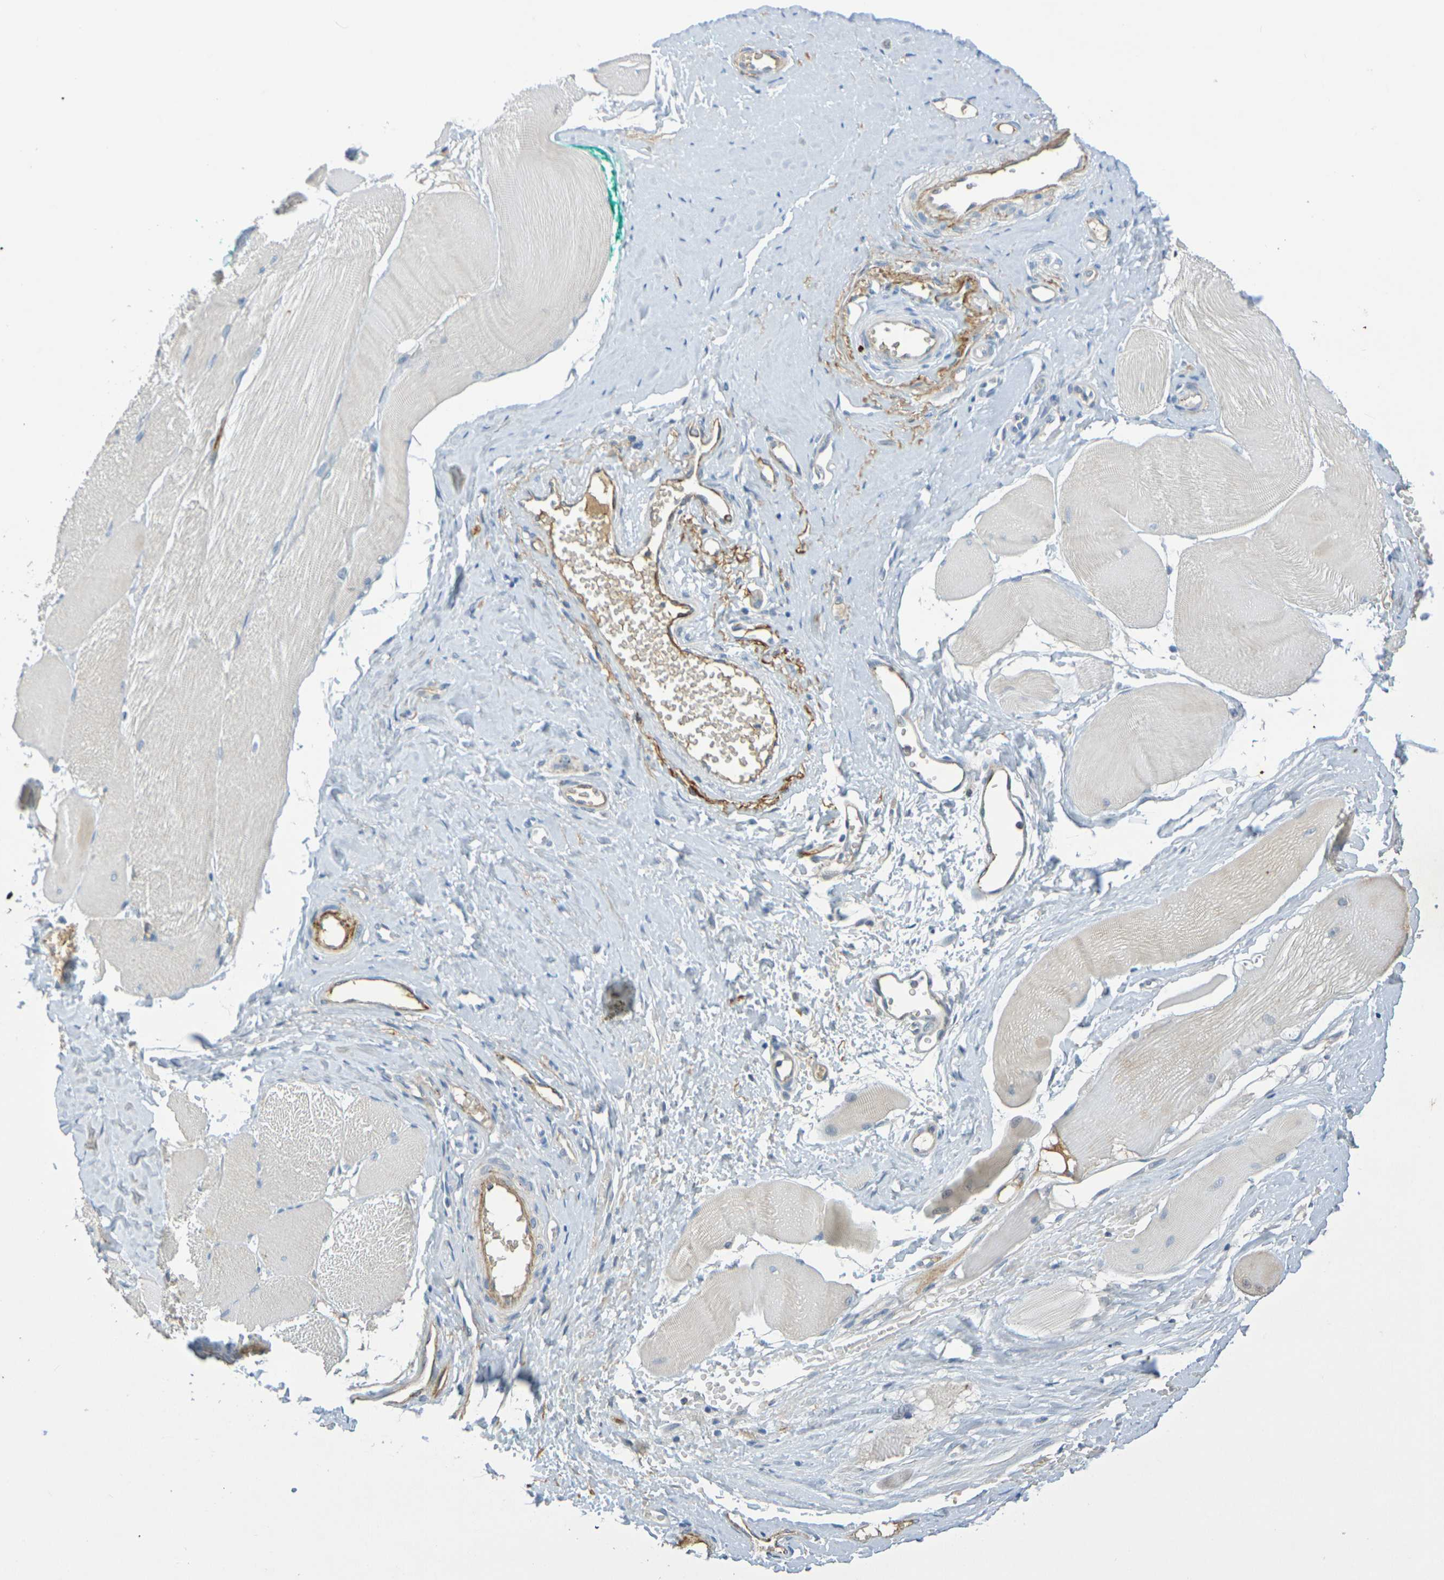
{"staining": {"intensity": "weak", "quantity": "<25%", "location": "cytoplasmic/membranous"}, "tissue": "skeletal muscle", "cell_type": "Myocytes", "image_type": "normal", "snomed": [{"axis": "morphology", "description": "Normal tissue, NOS"}, {"axis": "morphology", "description": "Squamous cell carcinoma, NOS"}, {"axis": "topography", "description": "Skeletal muscle"}], "caption": "The histopathology image displays no staining of myocytes in normal skeletal muscle.", "gene": "IL10", "patient": {"sex": "male", "age": 51}}